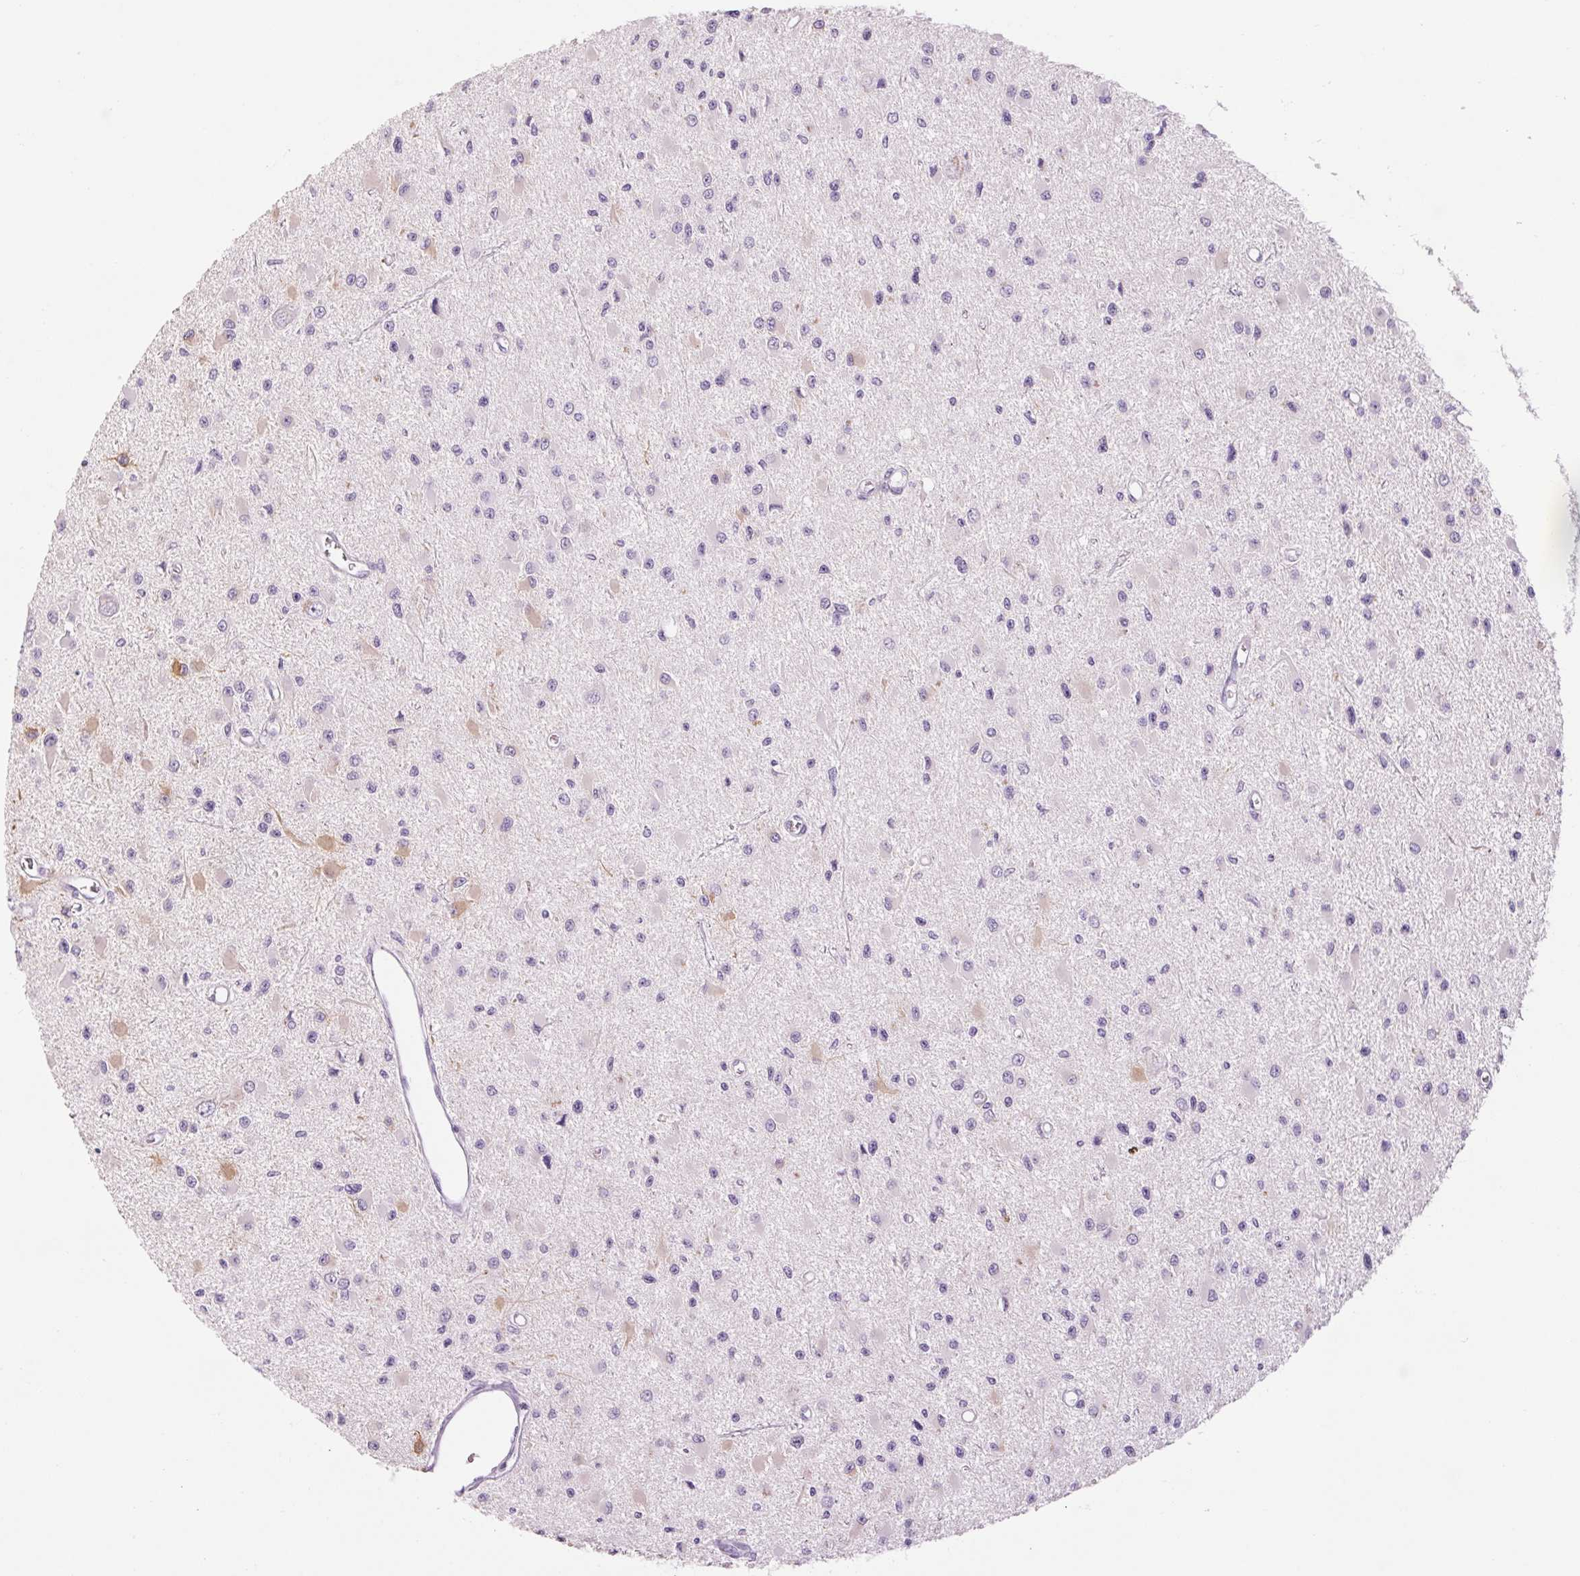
{"staining": {"intensity": "negative", "quantity": "none", "location": "none"}, "tissue": "glioma", "cell_type": "Tumor cells", "image_type": "cancer", "snomed": [{"axis": "morphology", "description": "Glioma, malignant, High grade"}, {"axis": "topography", "description": "Brain"}], "caption": "The histopathology image reveals no significant staining in tumor cells of glioma.", "gene": "RPTN", "patient": {"sex": "male", "age": 54}}